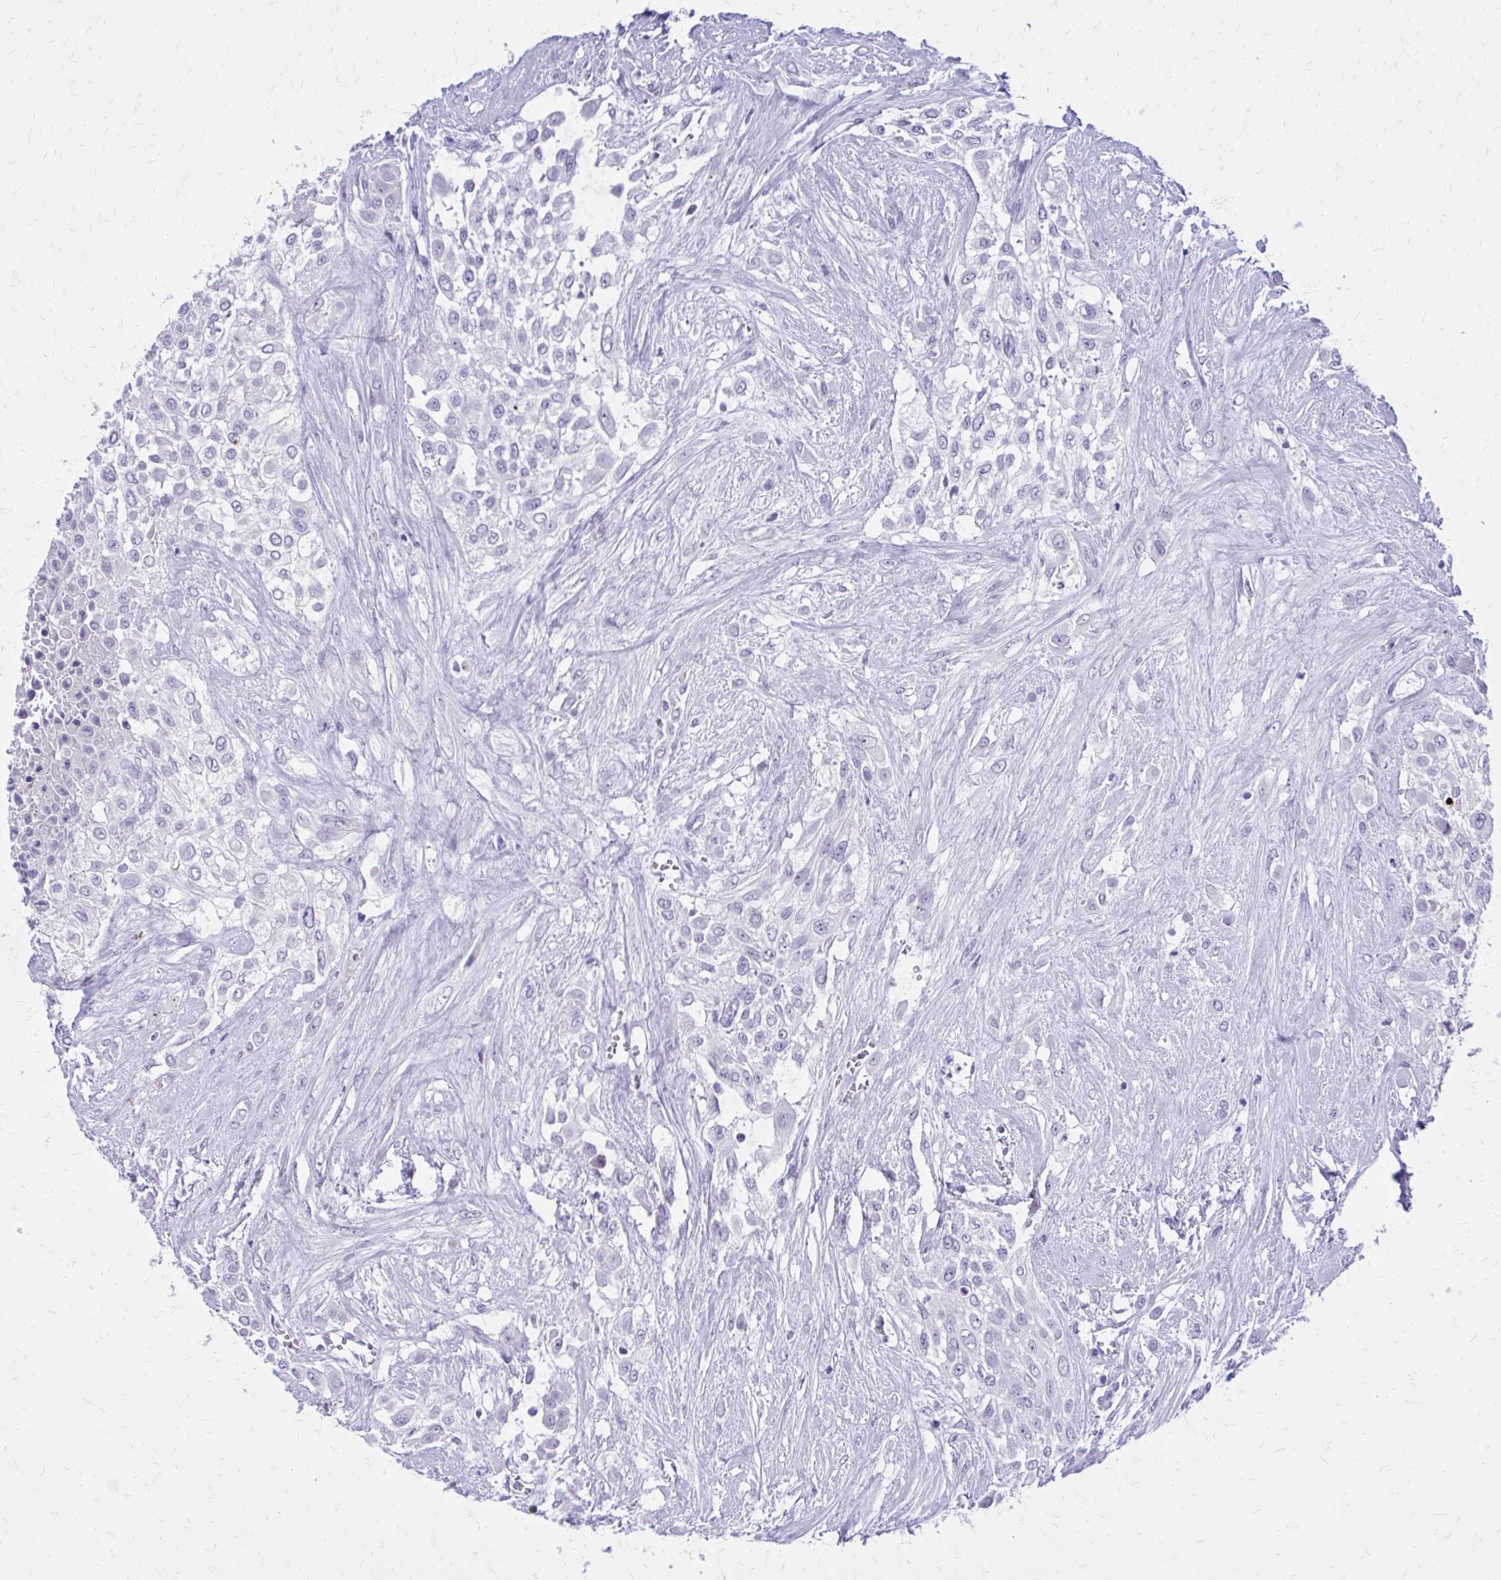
{"staining": {"intensity": "negative", "quantity": "none", "location": "none"}, "tissue": "urothelial cancer", "cell_type": "Tumor cells", "image_type": "cancer", "snomed": [{"axis": "morphology", "description": "Urothelial carcinoma, High grade"}, {"axis": "topography", "description": "Urinary bladder"}], "caption": "A high-resolution photomicrograph shows immunohistochemistry (IHC) staining of urothelial cancer, which exhibits no significant expression in tumor cells.", "gene": "LCN15", "patient": {"sex": "male", "age": 57}}